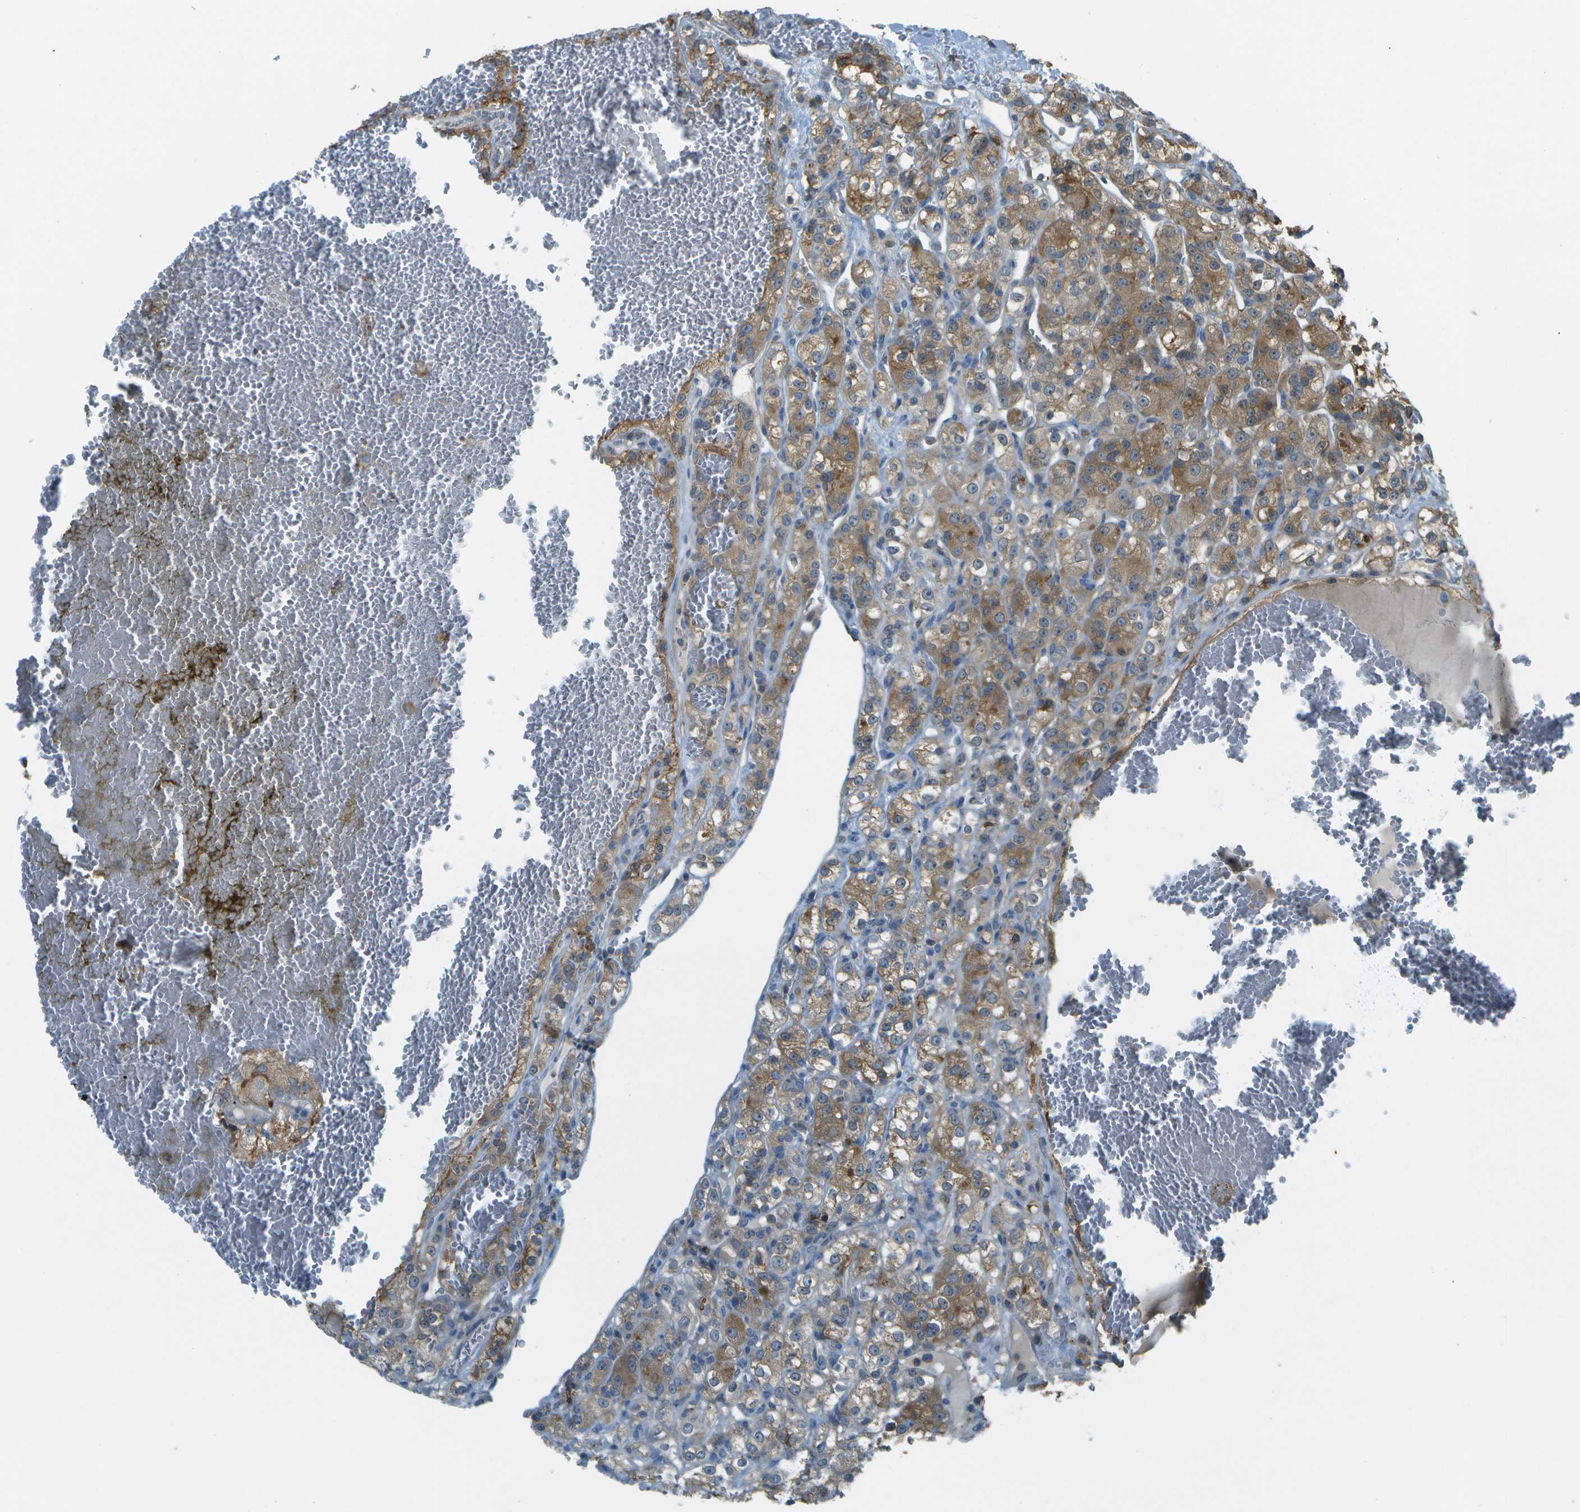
{"staining": {"intensity": "moderate", "quantity": ">75%", "location": "cytoplasmic/membranous"}, "tissue": "renal cancer", "cell_type": "Tumor cells", "image_type": "cancer", "snomed": [{"axis": "morphology", "description": "Normal tissue, NOS"}, {"axis": "morphology", "description": "Adenocarcinoma, NOS"}, {"axis": "topography", "description": "Kidney"}], "caption": "Immunohistochemical staining of renal adenocarcinoma exhibits moderate cytoplasmic/membranous protein positivity in about >75% of tumor cells.", "gene": "LRRC66", "patient": {"sex": "male", "age": 61}}